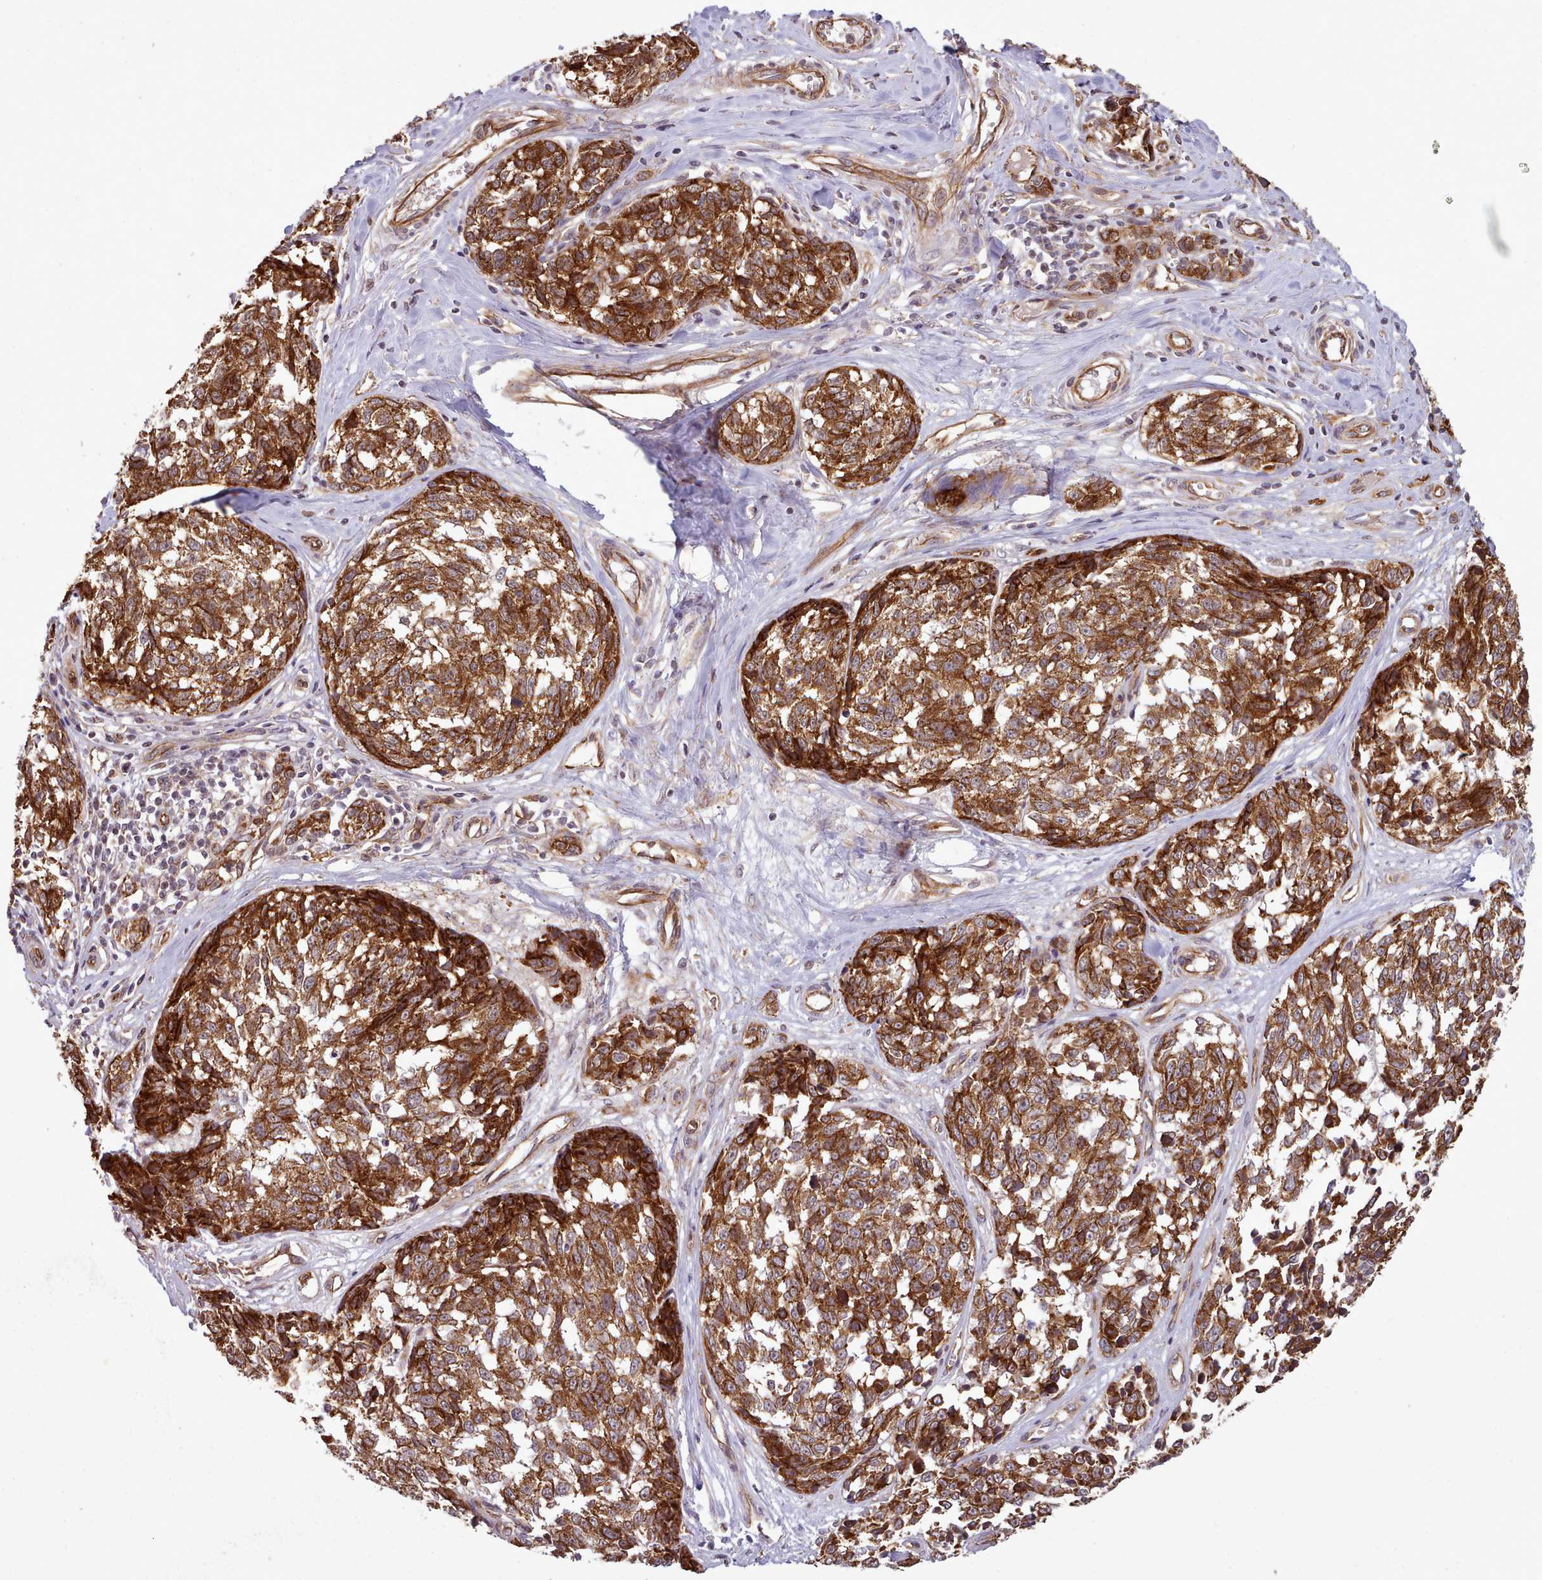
{"staining": {"intensity": "strong", "quantity": ">75%", "location": "cytoplasmic/membranous"}, "tissue": "melanoma", "cell_type": "Tumor cells", "image_type": "cancer", "snomed": [{"axis": "morphology", "description": "Normal tissue, NOS"}, {"axis": "morphology", "description": "Malignant melanoma, NOS"}, {"axis": "topography", "description": "Skin"}], "caption": "Brown immunohistochemical staining in human melanoma shows strong cytoplasmic/membranous expression in approximately >75% of tumor cells.", "gene": "MRPL46", "patient": {"sex": "female", "age": 64}}